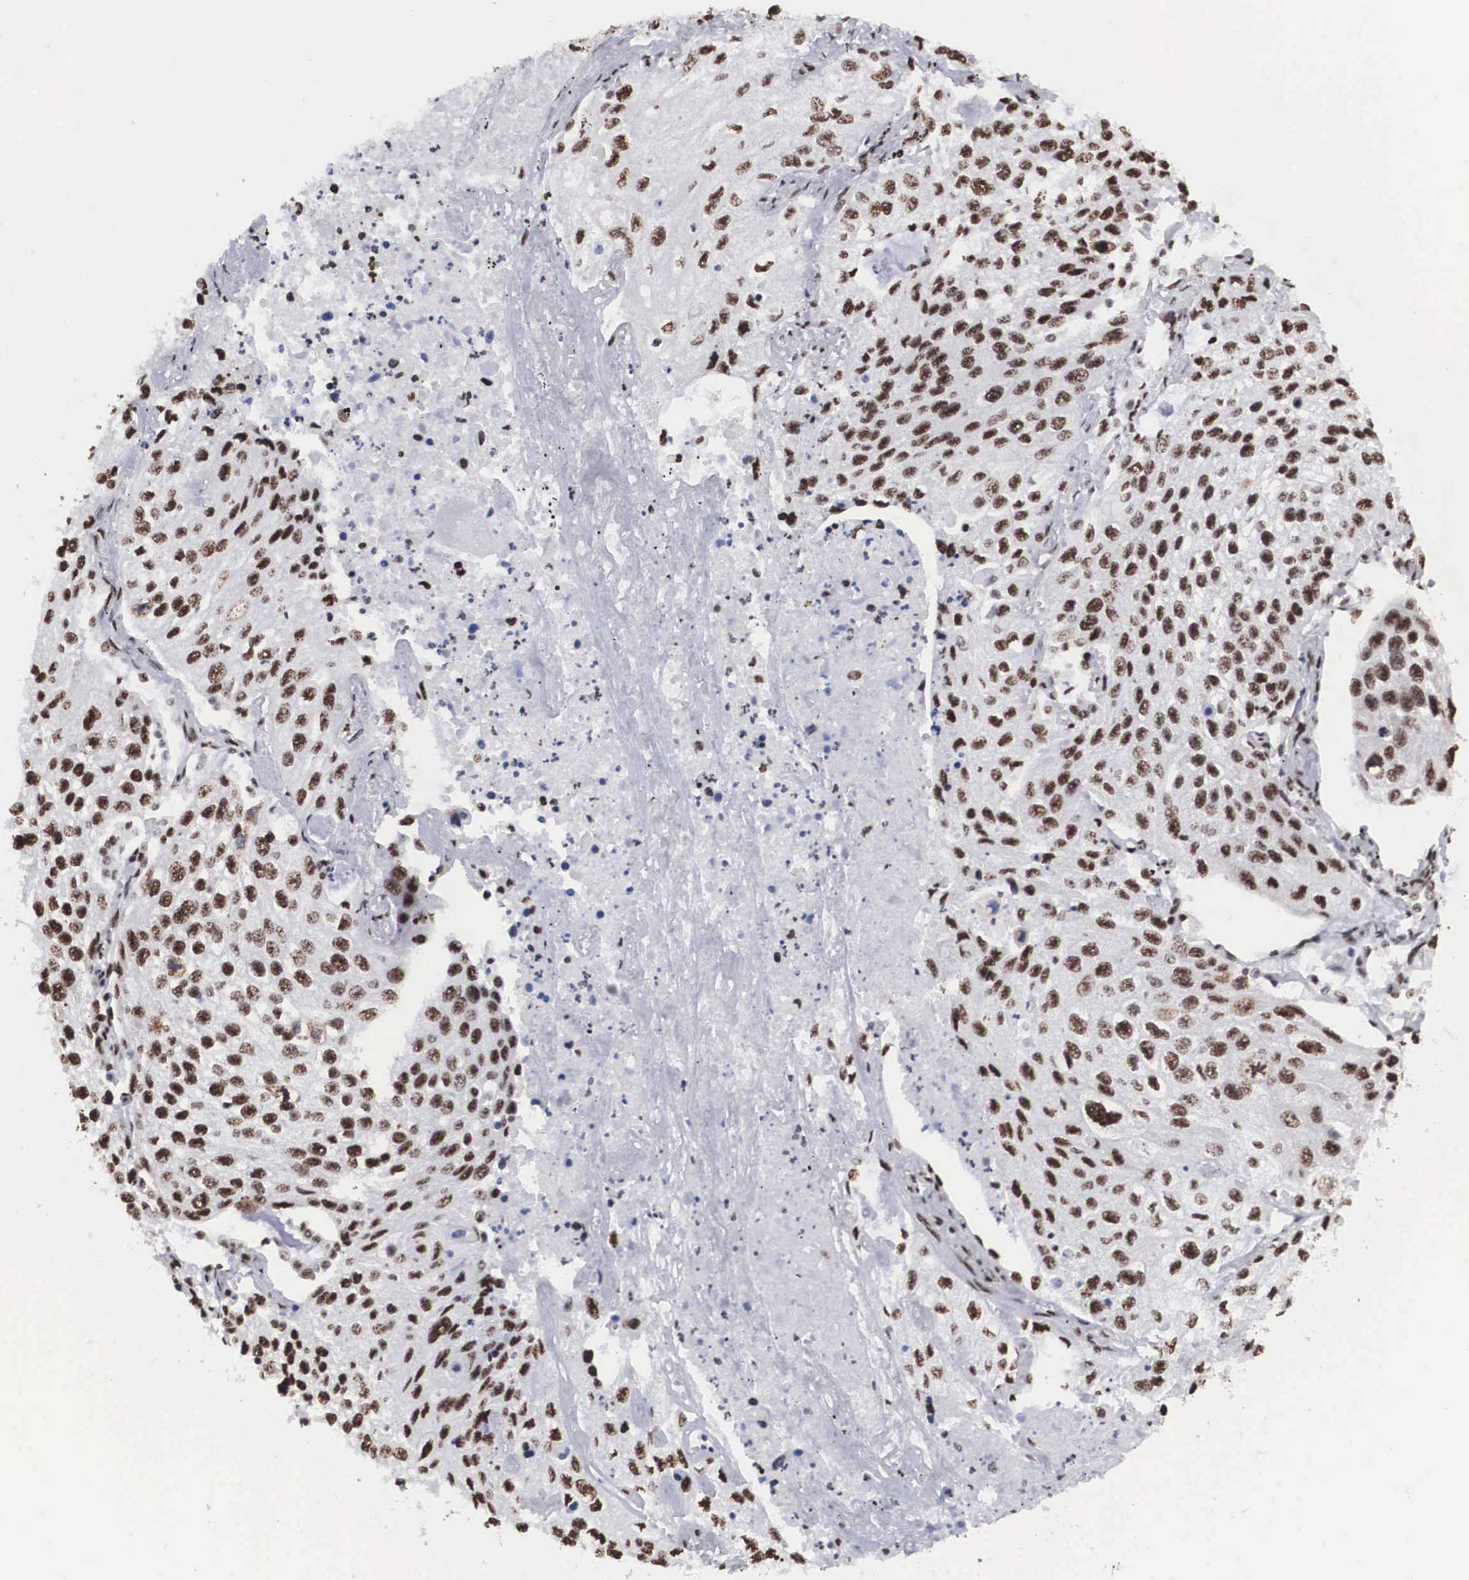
{"staining": {"intensity": "moderate", "quantity": ">75%", "location": "nuclear"}, "tissue": "lung cancer", "cell_type": "Tumor cells", "image_type": "cancer", "snomed": [{"axis": "morphology", "description": "Squamous cell carcinoma, NOS"}, {"axis": "topography", "description": "Lung"}], "caption": "Lung cancer (squamous cell carcinoma) stained for a protein reveals moderate nuclear positivity in tumor cells. (DAB IHC with brightfield microscopy, high magnification).", "gene": "ACIN1", "patient": {"sex": "male", "age": 75}}